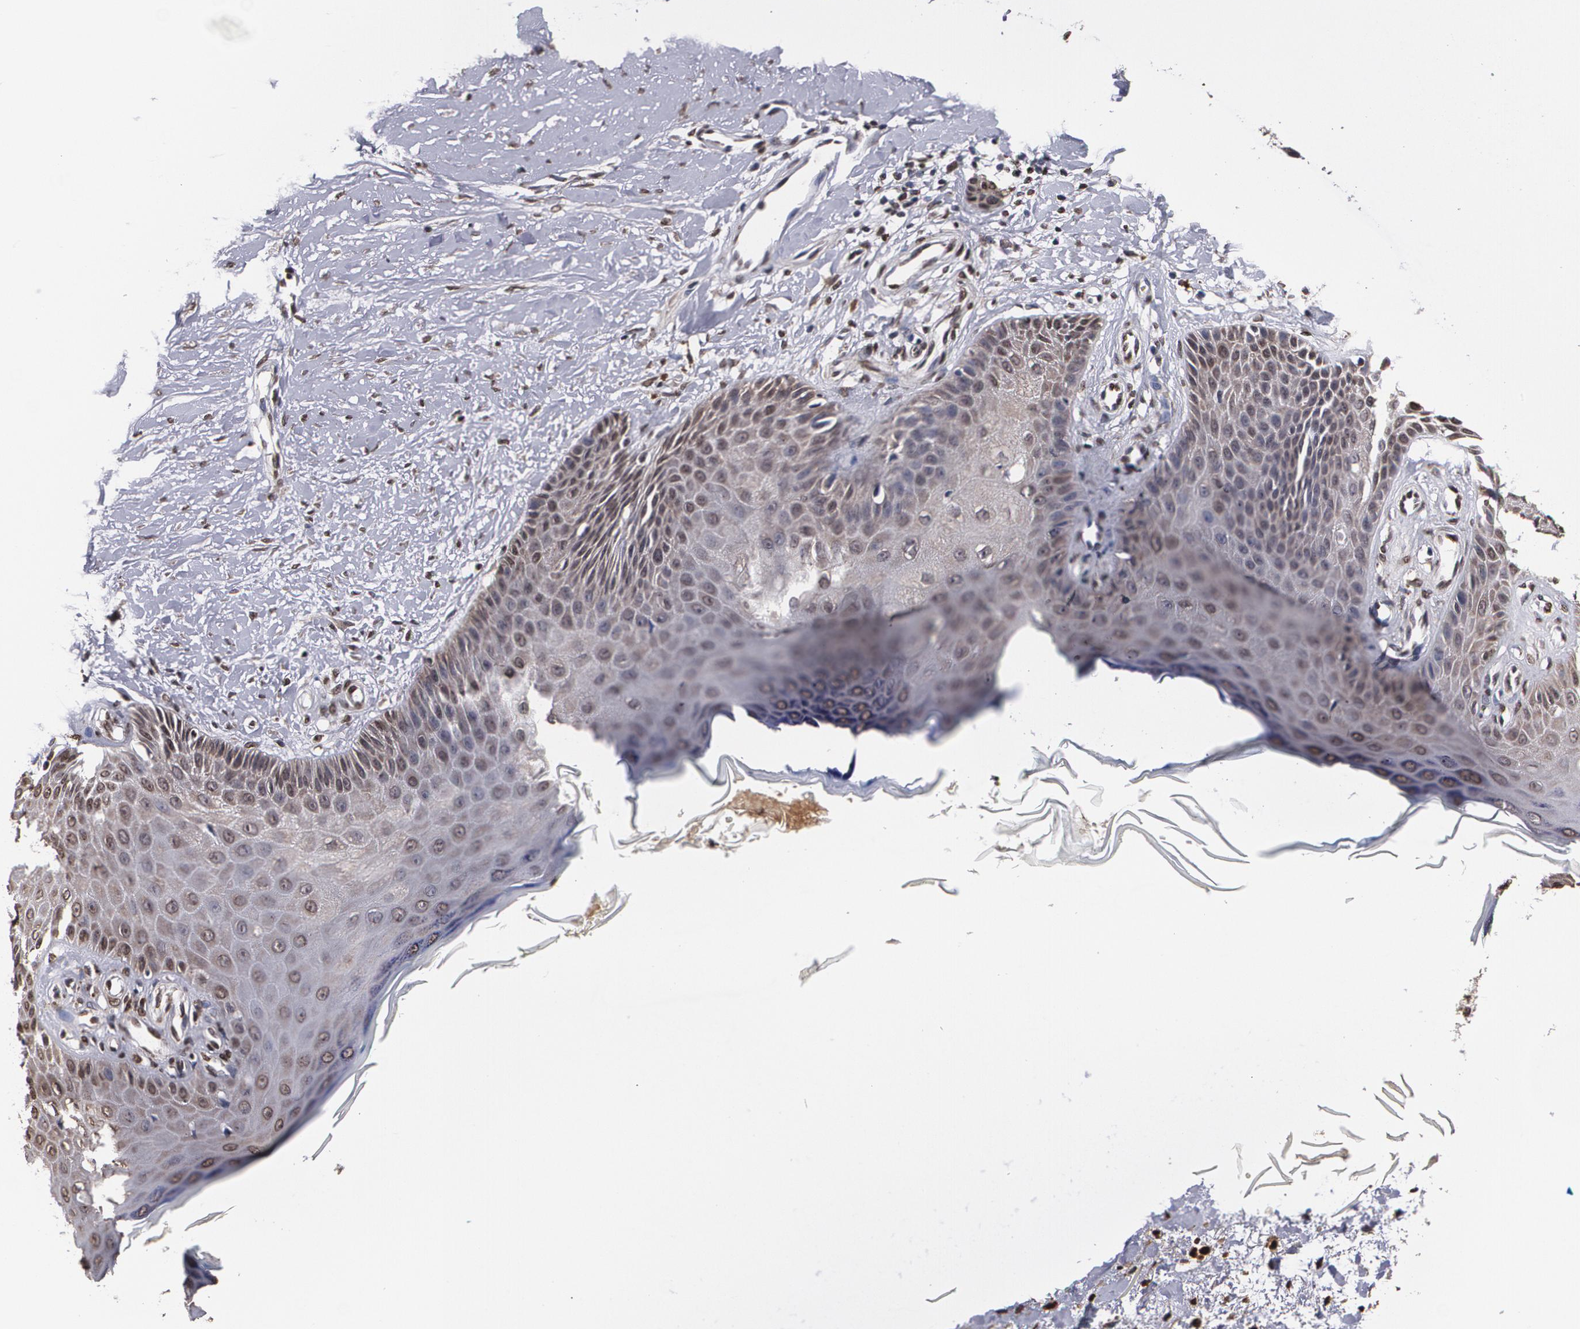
{"staining": {"intensity": "moderate", "quantity": "25%-75%", "location": "cytoplasmic/membranous,nuclear"}, "tissue": "skin cancer", "cell_type": "Tumor cells", "image_type": "cancer", "snomed": [{"axis": "morphology", "description": "Squamous cell carcinoma, NOS"}, {"axis": "topography", "description": "Skin"}], "caption": "About 25%-75% of tumor cells in human skin squamous cell carcinoma exhibit moderate cytoplasmic/membranous and nuclear protein positivity as visualized by brown immunohistochemical staining.", "gene": "MVP", "patient": {"sex": "female", "age": 40}}